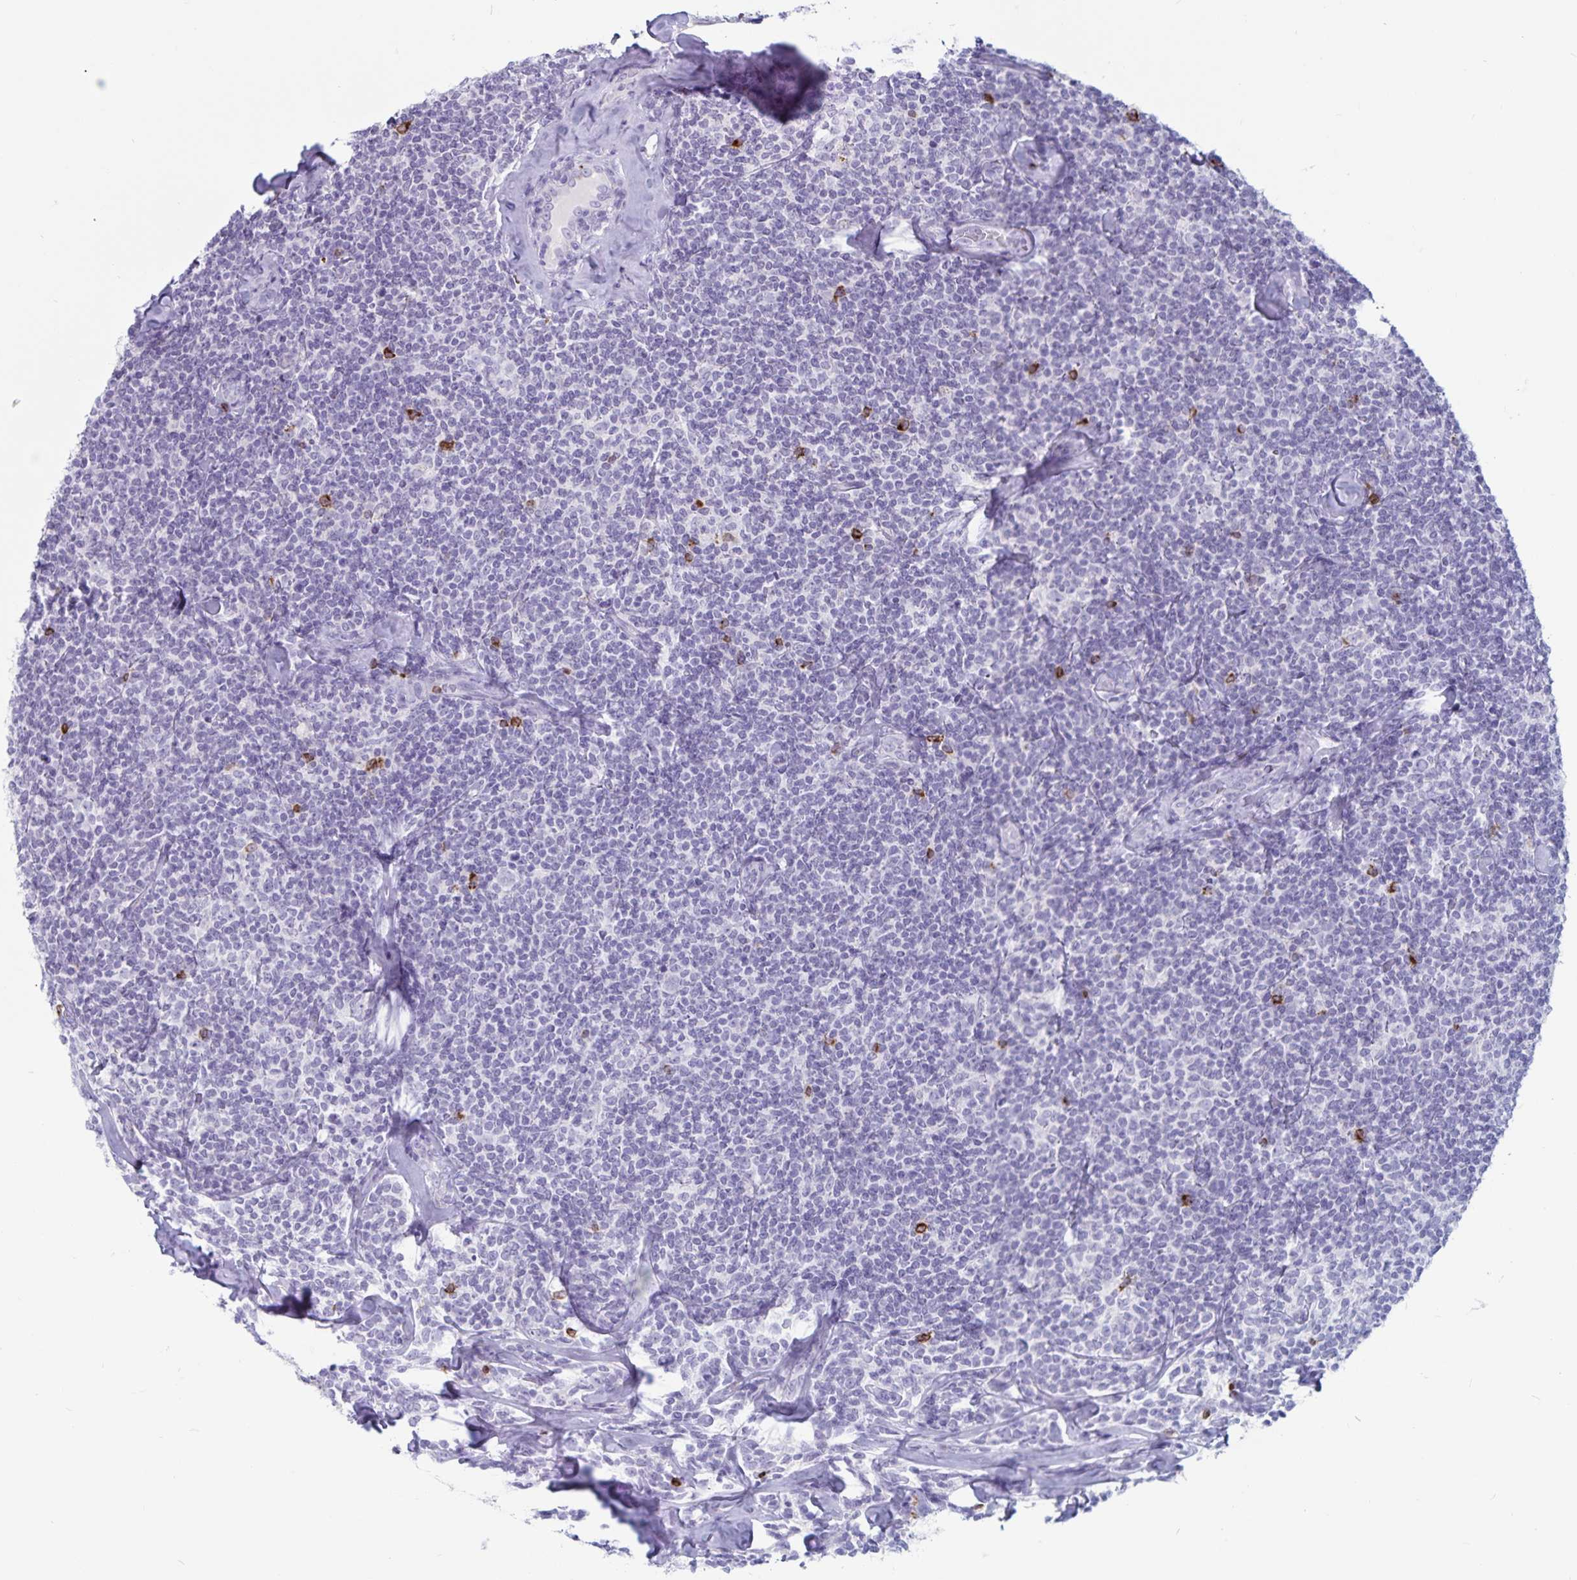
{"staining": {"intensity": "negative", "quantity": "none", "location": "none"}, "tissue": "lymphoma", "cell_type": "Tumor cells", "image_type": "cancer", "snomed": [{"axis": "morphology", "description": "Malignant lymphoma, non-Hodgkin's type, Low grade"}, {"axis": "topography", "description": "Lymph node"}], "caption": "High magnification brightfield microscopy of low-grade malignant lymphoma, non-Hodgkin's type stained with DAB (3,3'-diaminobenzidine) (brown) and counterstained with hematoxylin (blue): tumor cells show no significant staining. Brightfield microscopy of immunohistochemistry (IHC) stained with DAB (brown) and hematoxylin (blue), captured at high magnification.", "gene": "GNLY", "patient": {"sex": "female", "age": 56}}